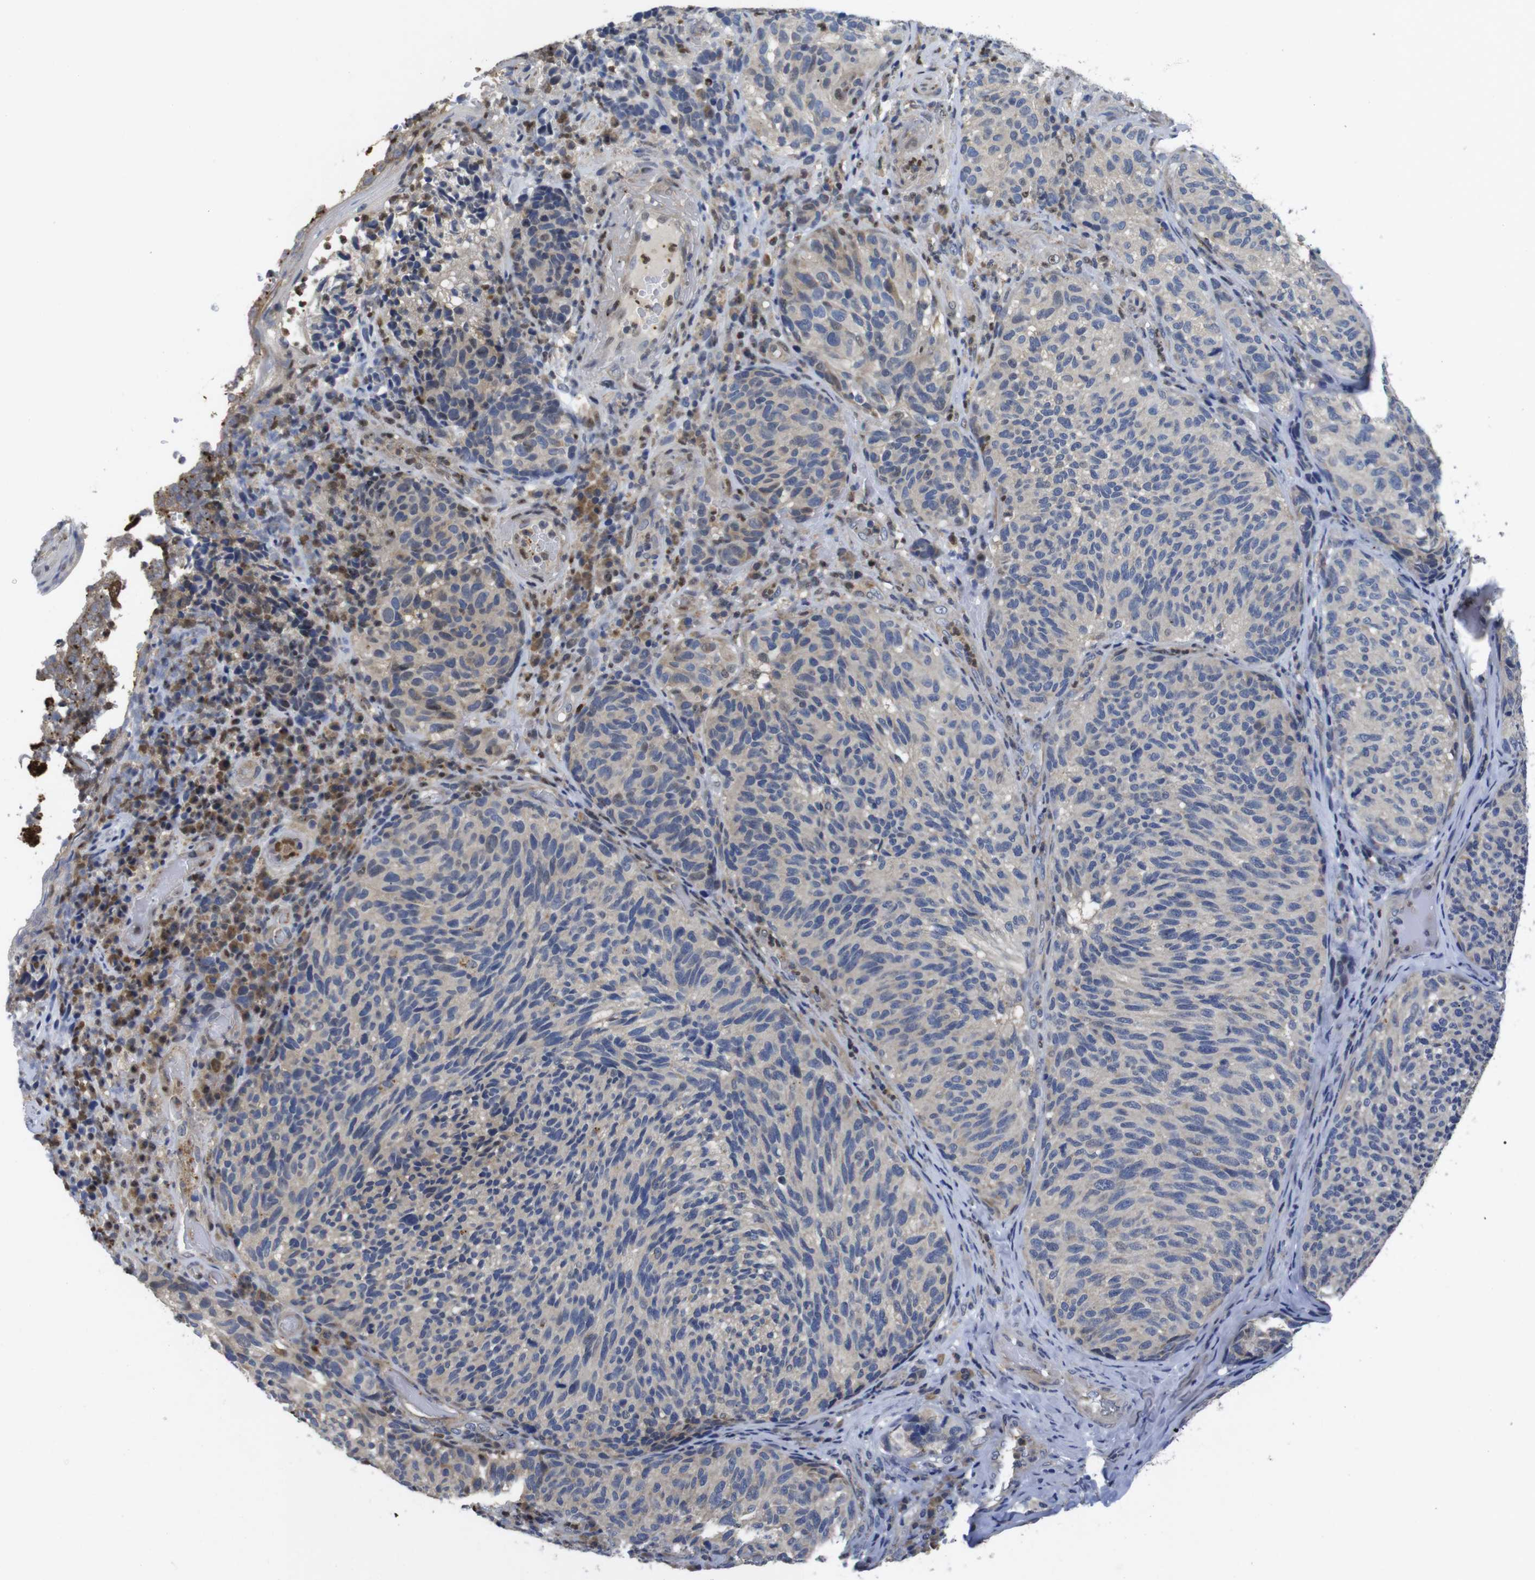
{"staining": {"intensity": "weak", "quantity": "<25%", "location": "cytoplasmic/membranous,nuclear"}, "tissue": "melanoma", "cell_type": "Tumor cells", "image_type": "cancer", "snomed": [{"axis": "morphology", "description": "Malignant melanoma, NOS"}, {"axis": "topography", "description": "Skin"}], "caption": "Micrograph shows no significant protein staining in tumor cells of melanoma.", "gene": "FNTA", "patient": {"sex": "female", "age": 73}}